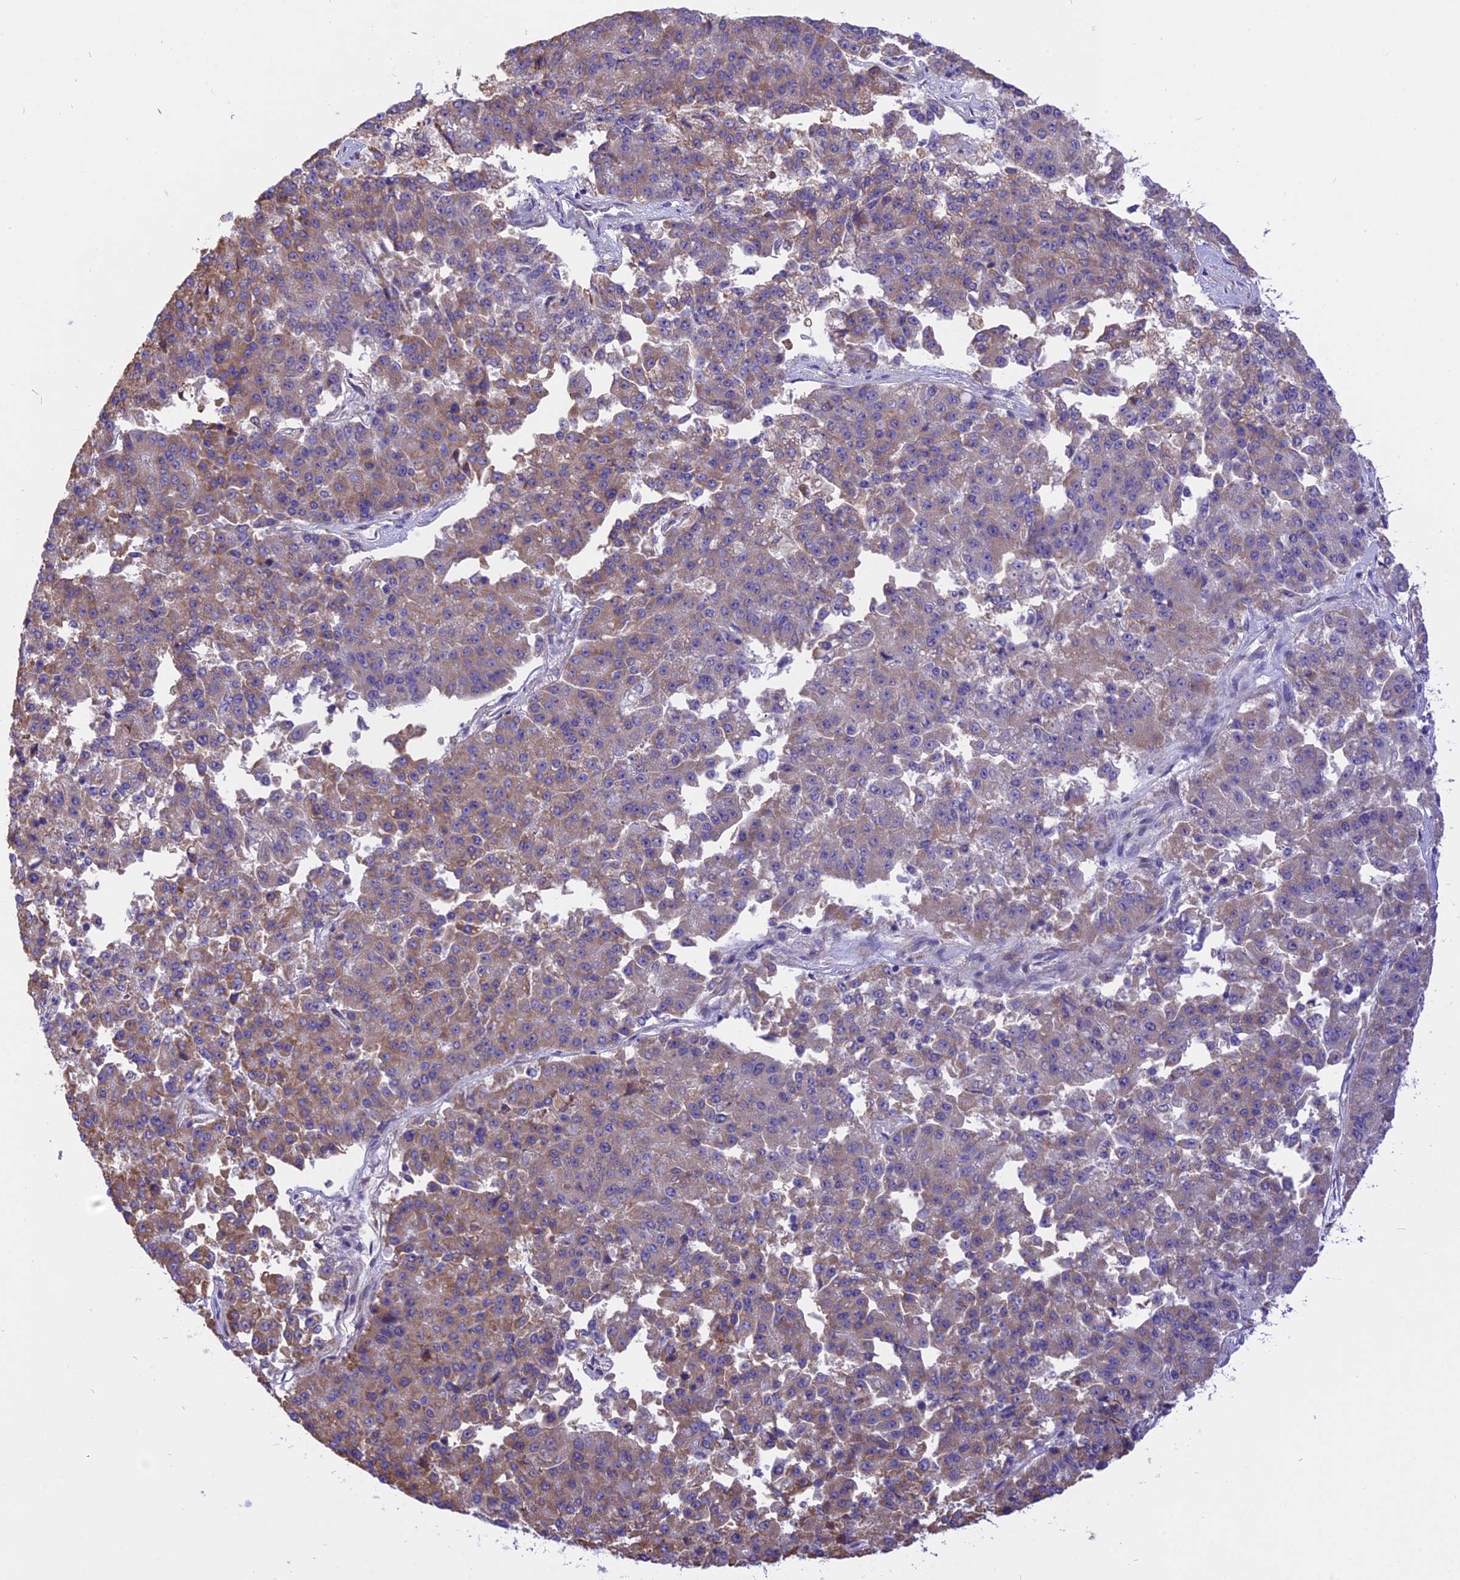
{"staining": {"intensity": "moderate", "quantity": "25%-75%", "location": "cytoplasmic/membranous"}, "tissue": "pancreatic cancer", "cell_type": "Tumor cells", "image_type": "cancer", "snomed": [{"axis": "morphology", "description": "Adenocarcinoma, NOS"}, {"axis": "topography", "description": "Pancreas"}], "caption": "The image displays a brown stain indicating the presence of a protein in the cytoplasmic/membranous of tumor cells in pancreatic cancer (adenocarcinoma). Nuclei are stained in blue.", "gene": "ARMCX6", "patient": {"sex": "male", "age": 50}}